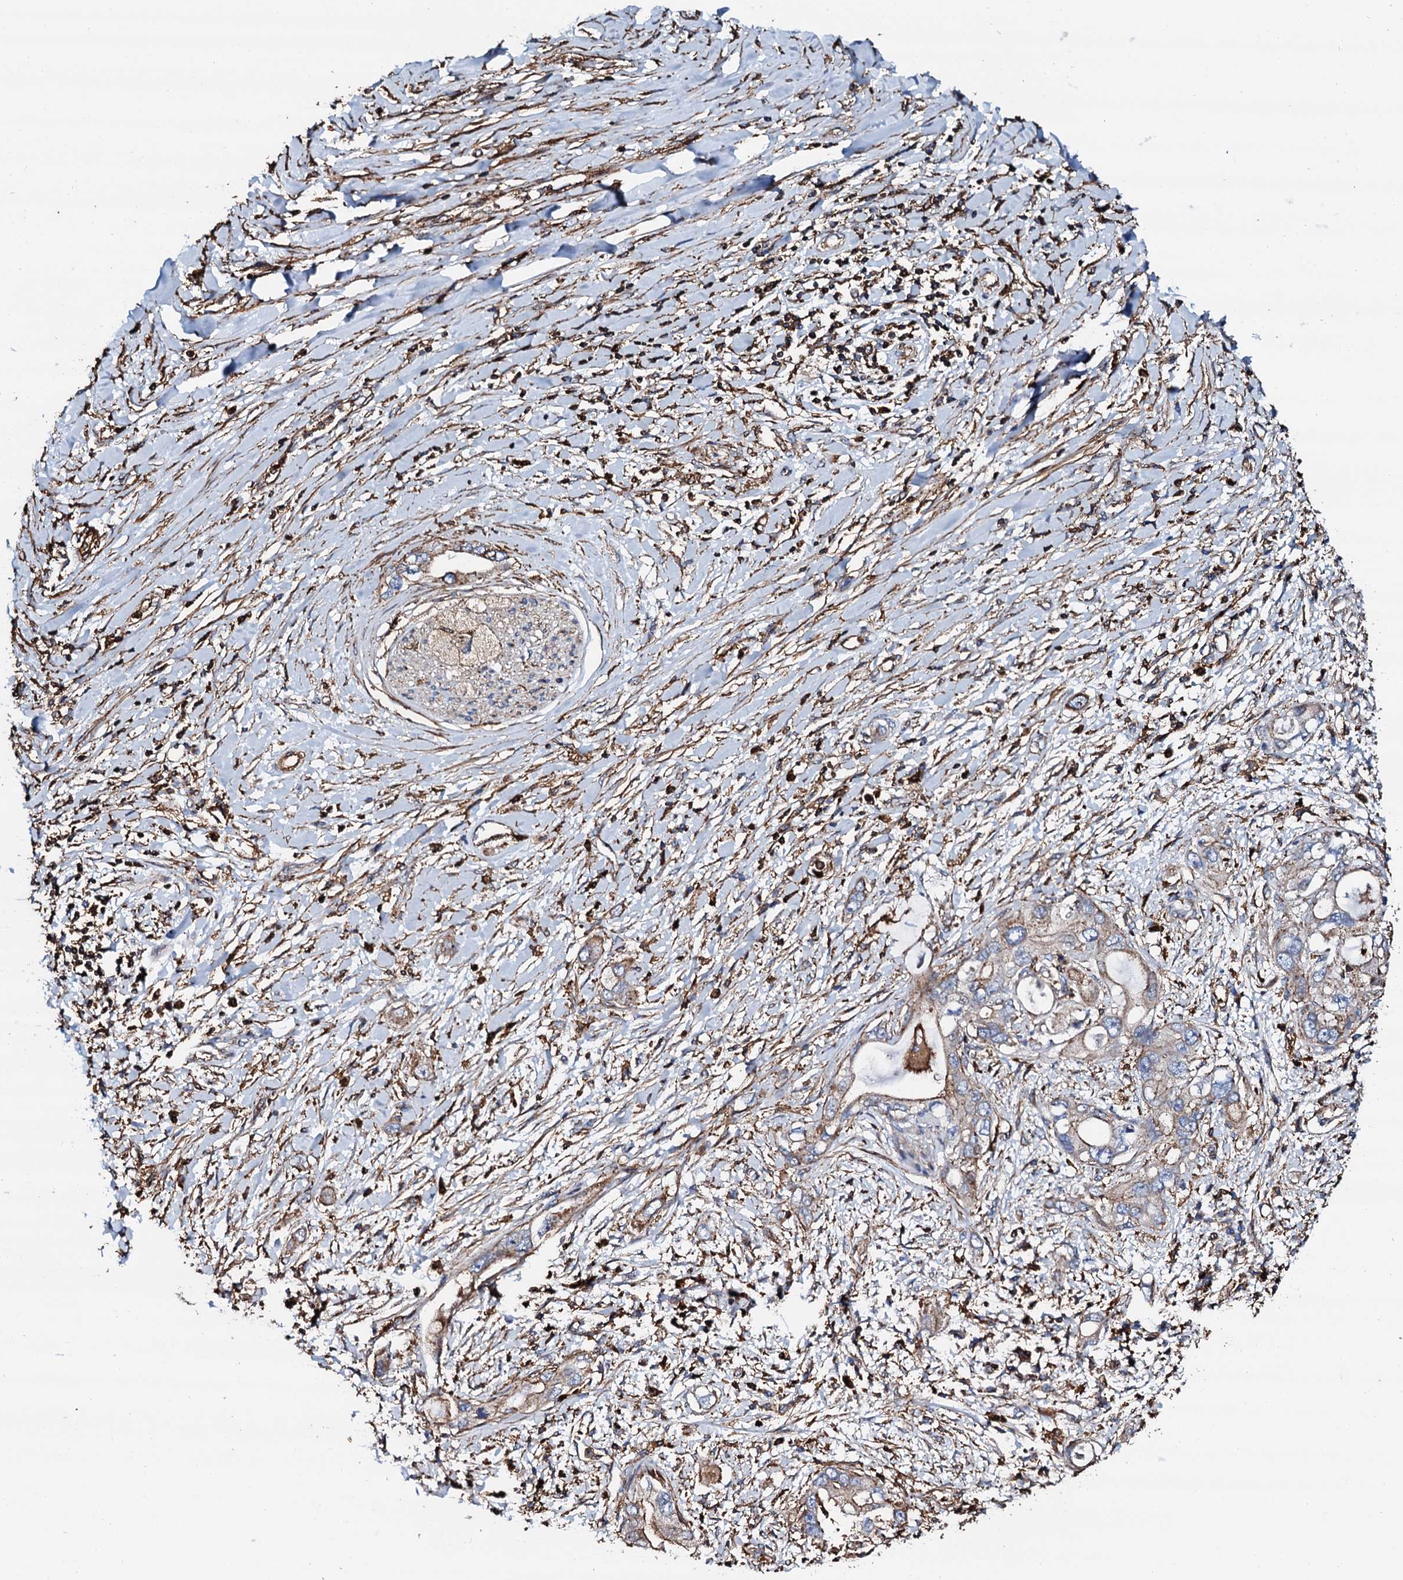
{"staining": {"intensity": "weak", "quantity": "<25%", "location": "cytoplasmic/membranous"}, "tissue": "pancreatic cancer", "cell_type": "Tumor cells", "image_type": "cancer", "snomed": [{"axis": "morphology", "description": "Inflammation, NOS"}, {"axis": "morphology", "description": "Adenocarcinoma, NOS"}, {"axis": "topography", "description": "Pancreas"}], "caption": "Immunohistochemistry of human pancreatic cancer (adenocarcinoma) demonstrates no positivity in tumor cells. The staining is performed using DAB (3,3'-diaminobenzidine) brown chromogen with nuclei counter-stained in using hematoxylin.", "gene": "INTS10", "patient": {"sex": "female", "age": 56}}